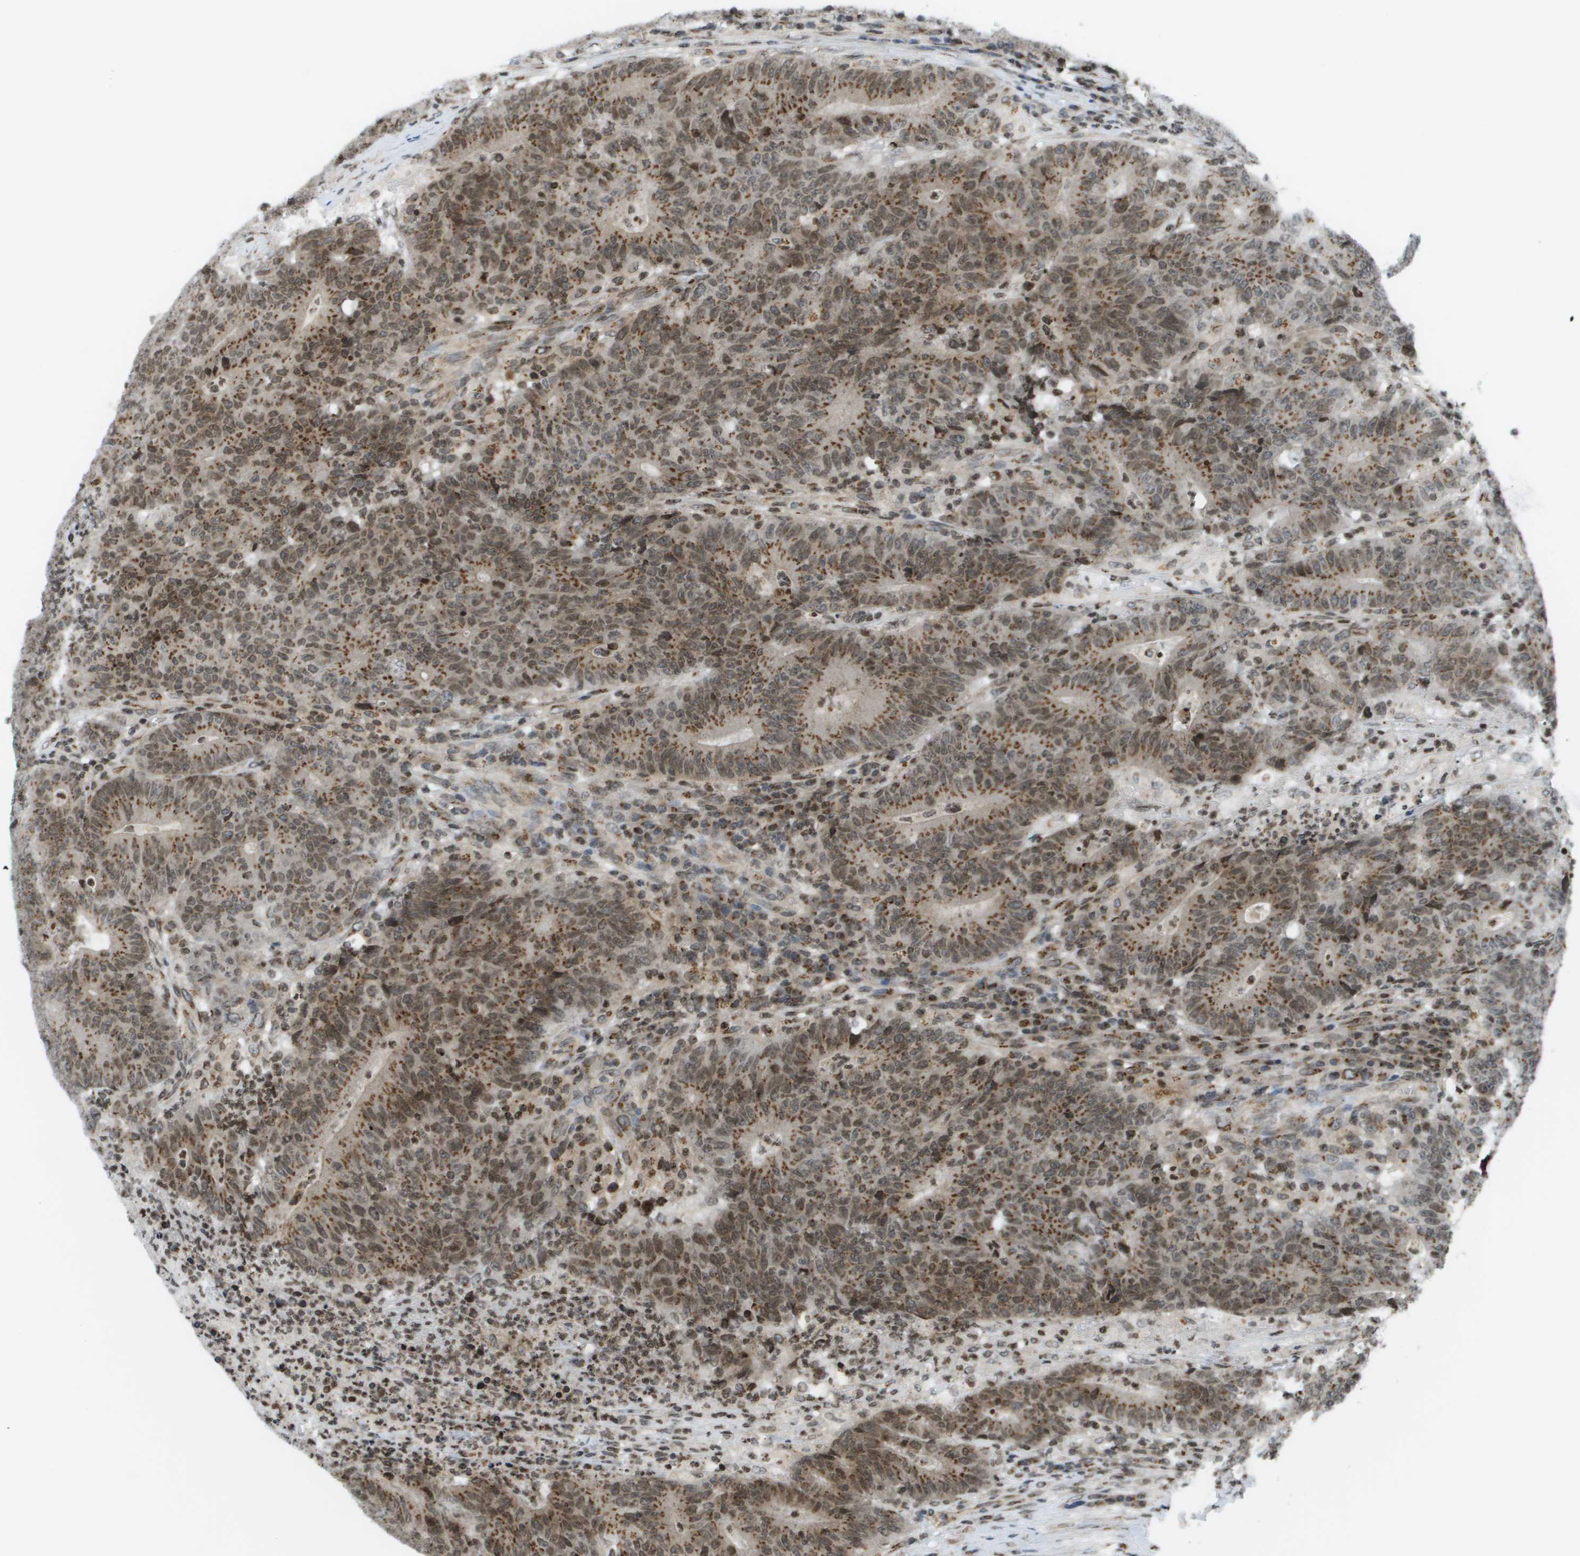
{"staining": {"intensity": "moderate", "quantity": ">75%", "location": "cytoplasmic/membranous,nuclear"}, "tissue": "colorectal cancer", "cell_type": "Tumor cells", "image_type": "cancer", "snomed": [{"axis": "morphology", "description": "Normal tissue, NOS"}, {"axis": "morphology", "description": "Adenocarcinoma, NOS"}, {"axis": "topography", "description": "Colon"}], "caption": "Colorectal adenocarcinoma stained with immunohistochemistry demonstrates moderate cytoplasmic/membranous and nuclear staining in about >75% of tumor cells. (Stains: DAB in brown, nuclei in blue, Microscopy: brightfield microscopy at high magnification).", "gene": "EVC", "patient": {"sex": "female", "age": 75}}